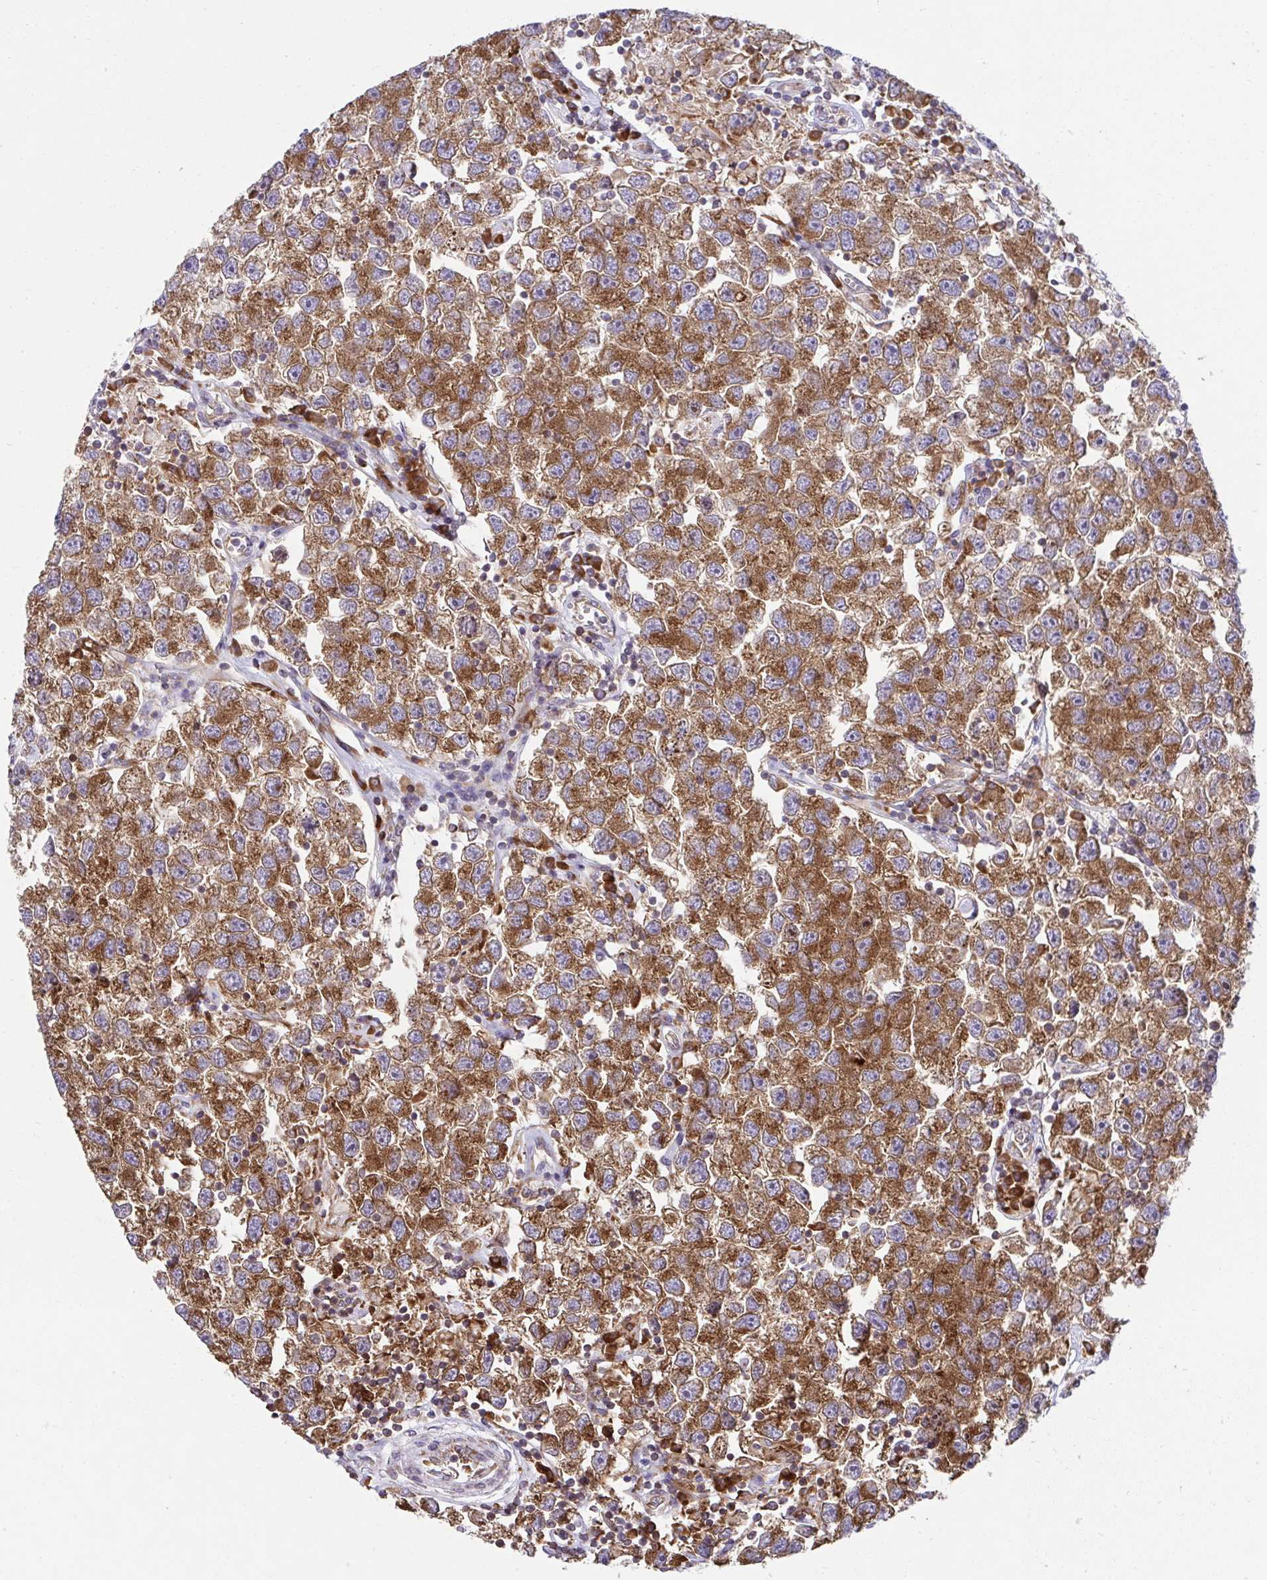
{"staining": {"intensity": "strong", "quantity": ">75%", "location": "cytoplasmic/membranous"}, "tissue": "testis cancer", "cell_type": "Tumor cells", "image_type": "cancer", "snomed": [{"axis": "morphology", "description": "Seminoma, NOS"}, {"axis": "topography", "description": "Testis"}], "caption": "Human testis seminoma stained with a brown dye reveals strong cytoplasmic/membranous positive staining in approximately >75% of tumor cells.", "gene": "RPS7", "patient": {"sex": "male", "age": 26}}